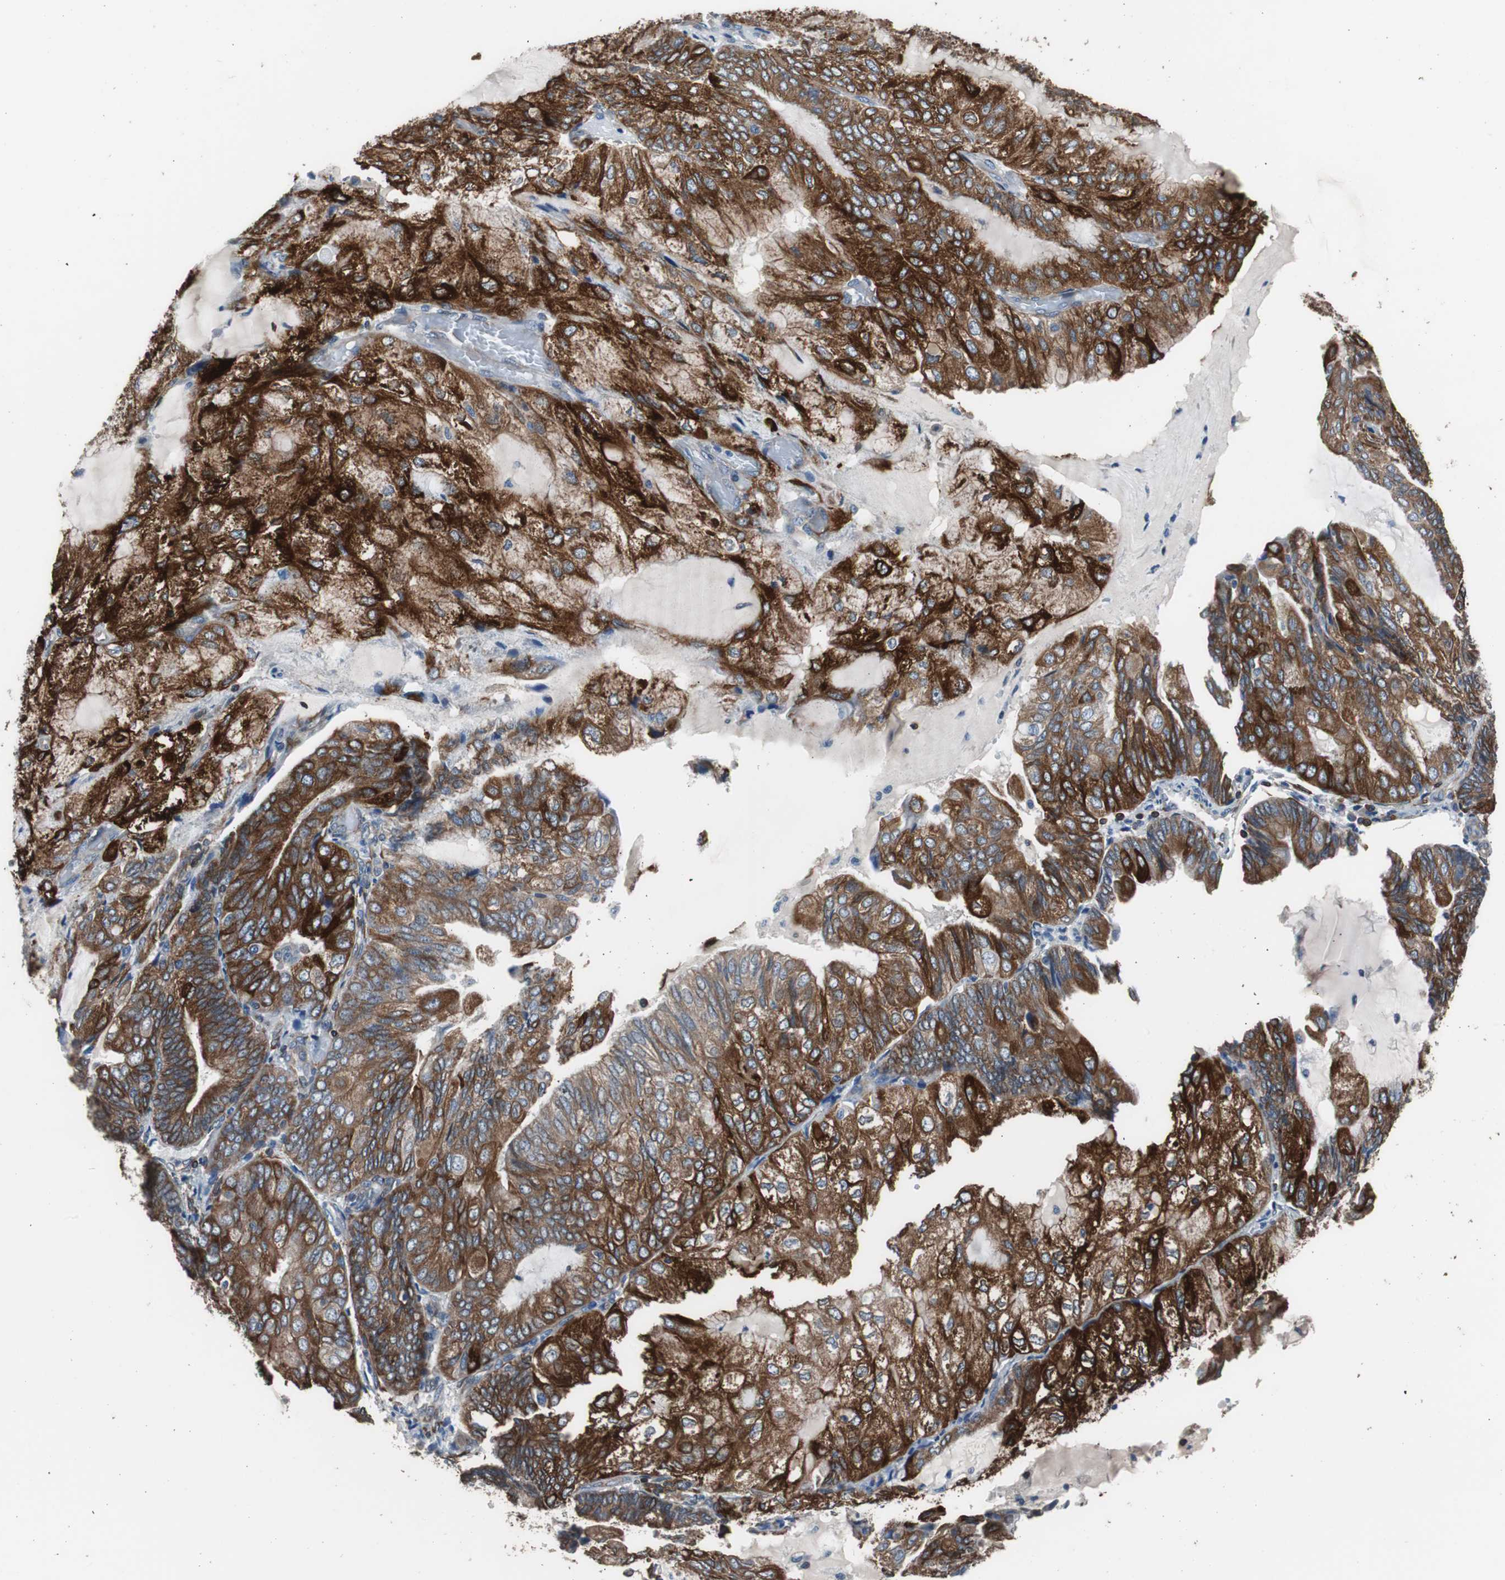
{"staining": {"intensity": "strong", "quantity": ">75%", "location": "cytoplasmic/membranous"}, "tissue": "endometrial cancer", "cell_type": "Tumor cells", "image_type": "cancer", "snomed": [{"axis": "morphology", "description": "Adenocarcinoma, NOS"}, {"axis": "topography", "description": "Endometrium"}], "caption": "This is a micrograph of immunohistochemistry staining of adenocarcinoma (endometrial), which shows strong expression in the cytoplasmic/membranous of tumor cells.", "gene": "PBXIP1", "patient": {"sex": "female", "age": 81}}